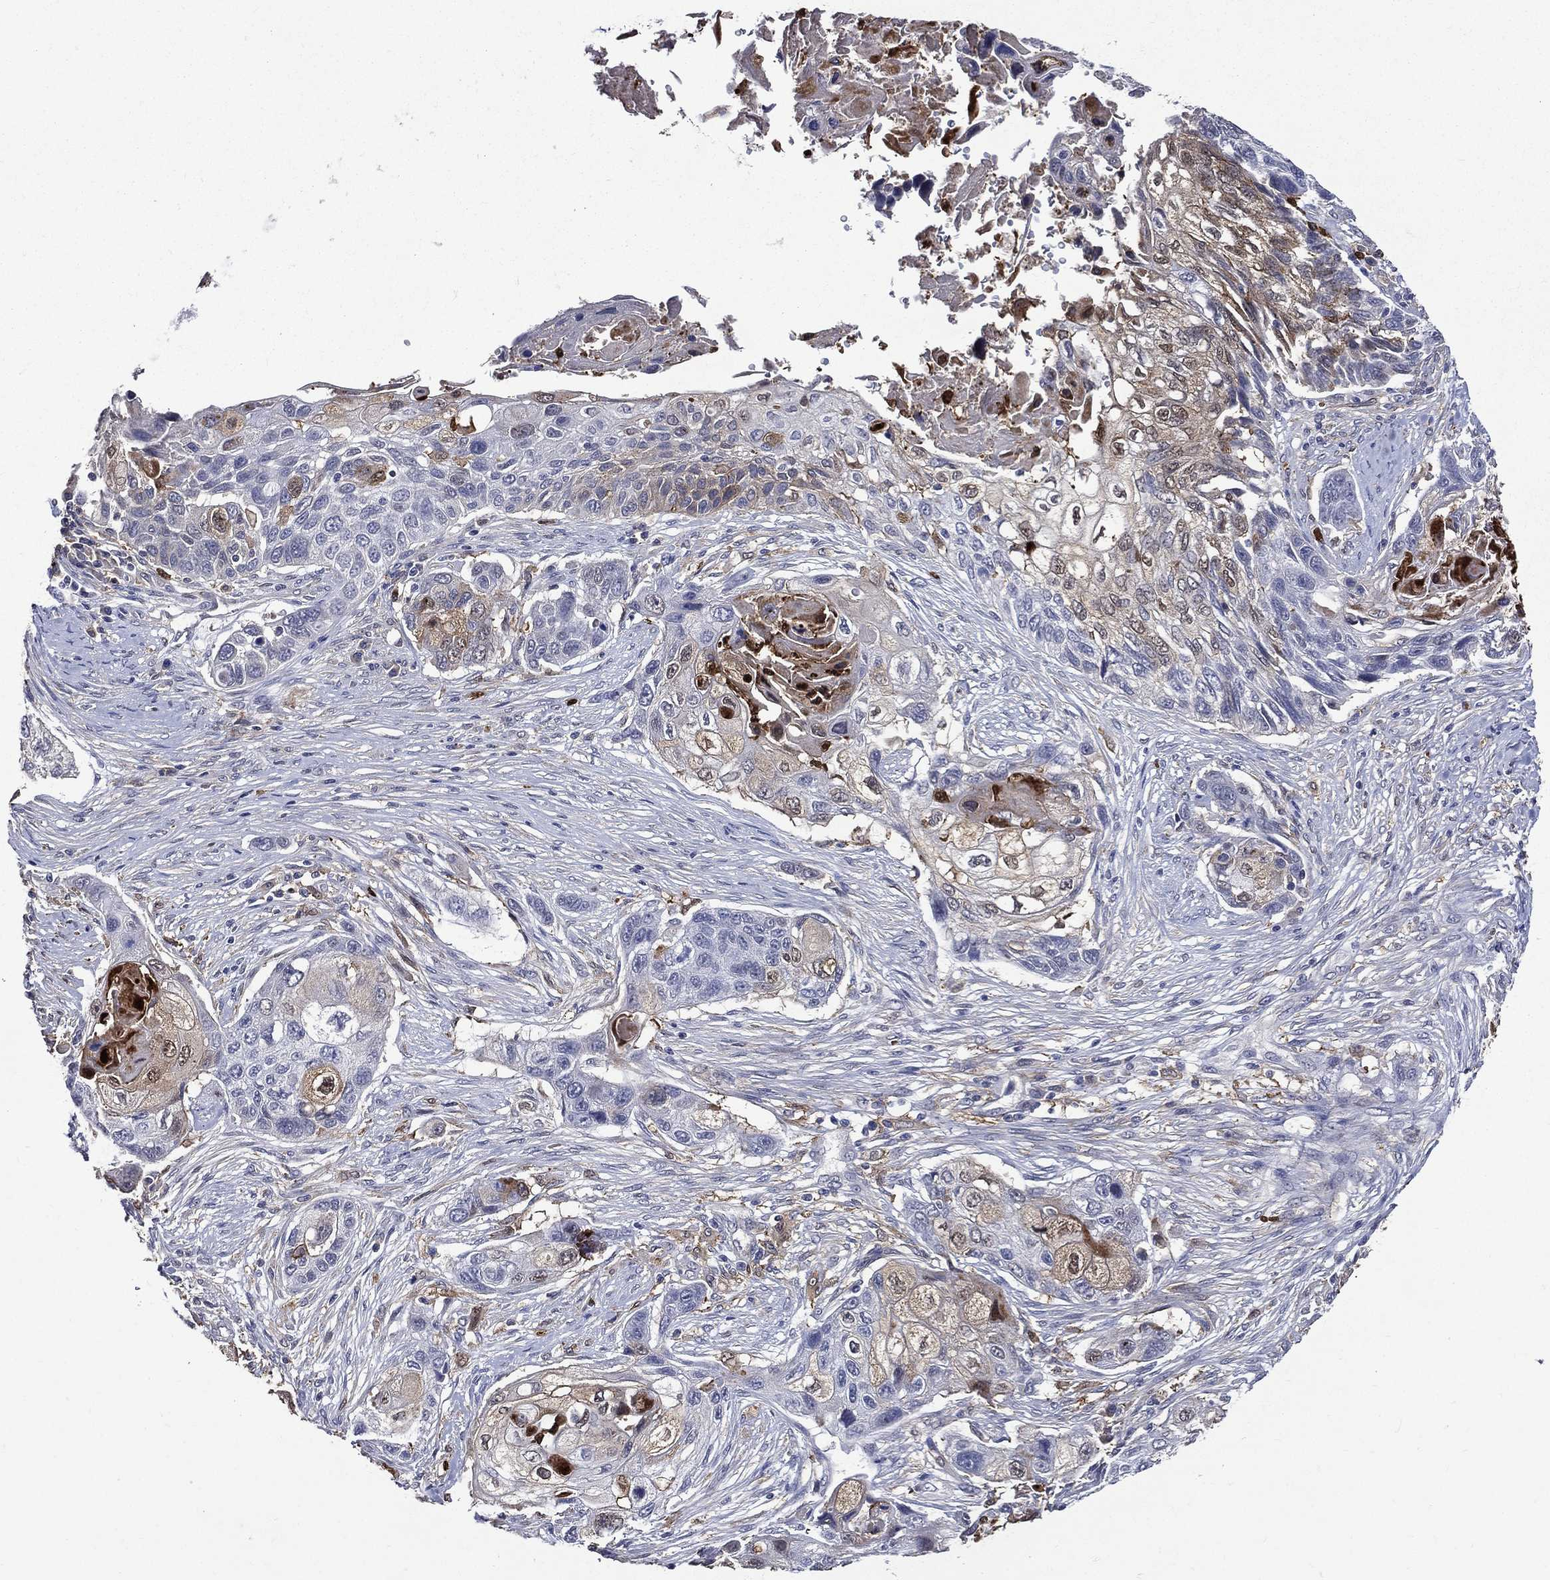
{"staining": {"intensity": "moderate", "quantity": "<25%", "location": "cytoplasmic/membranous"}, "tissue": "lung cancer", "cell_type": "Tumor cells", "image_type": "cancer", "snomed": [{"axis": "morphology", "description": "Normal tissue, NOS"}, {"axis": "morphology", "description": "Squamous cell carcinoma, NOS"}, {"axis": "topography", "description": "Bronchus"}, {"axis": "topography", "description": "Lung"}], "caption": "Immunohistochemistry staining of lung cancer, which displays low levels of moderate cytoplasmic/membranous staining in approximately <25% of tumor cells indicating moderate cytoplasmic/membranous protein expression. The staining was performed using DAB (brown) for protein detection and nuclei were counterstained in hematoxylin (blue).", "gene": "GPR171", "patient": {"sex": "male", "age": 69}}